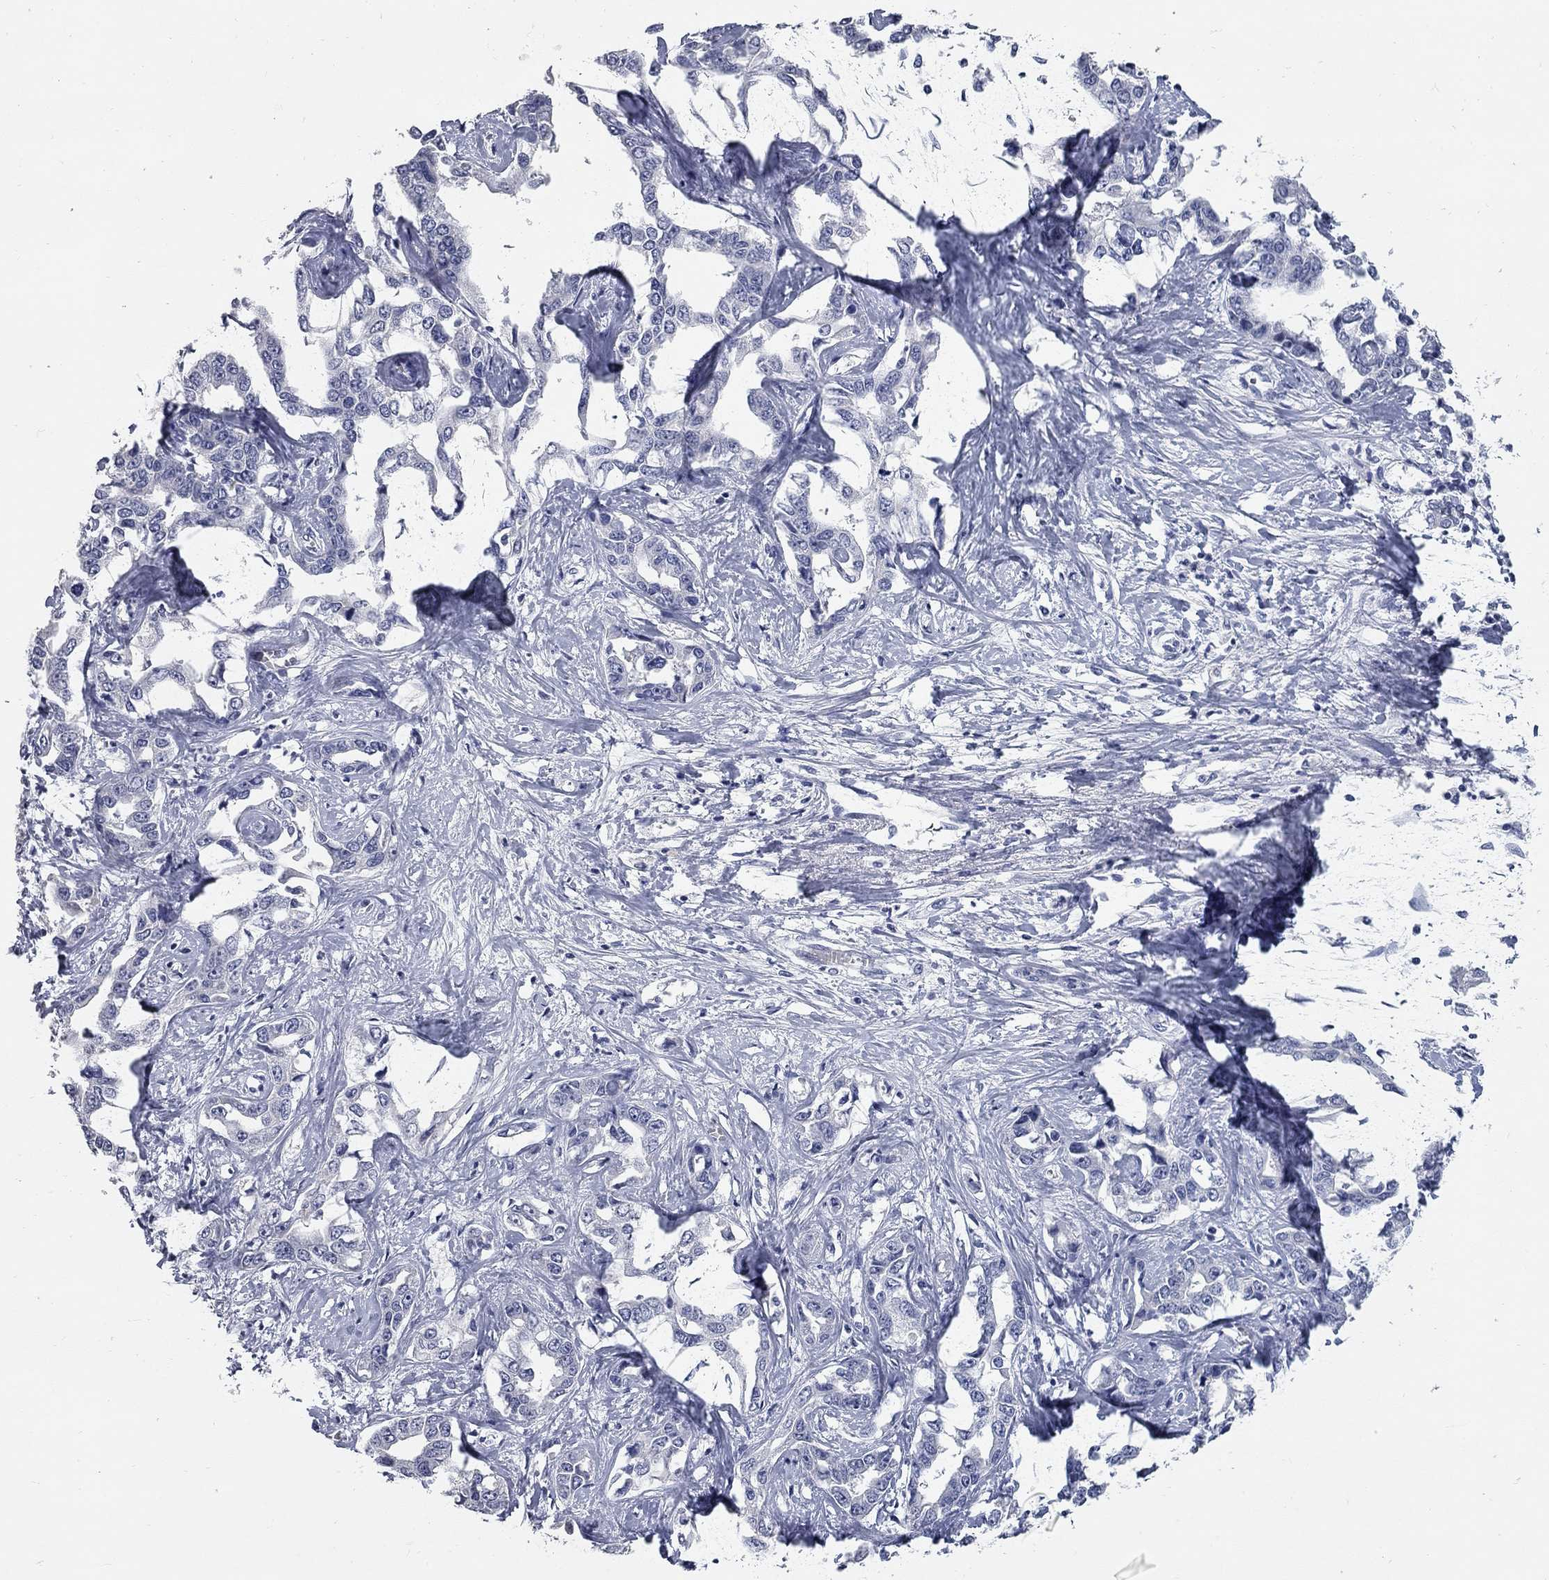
{"staining": {"intensity": "negative", "quantity": "none", "location": "none"}, "tissue": "liver cancer", "cell_type": "Tumor cells", "image_type": "cancer", "snomed": [{"axis": "morphology", "description": "Cholangiocarcinoma"}, {"axis": "topography", "description": "Liver"}], "caption": "Immunohistochemical staining of liver cancer shows no significant expression in tumor cells.", "gene": "SYT12", "patient": {"sex": "male", "age": 59}}